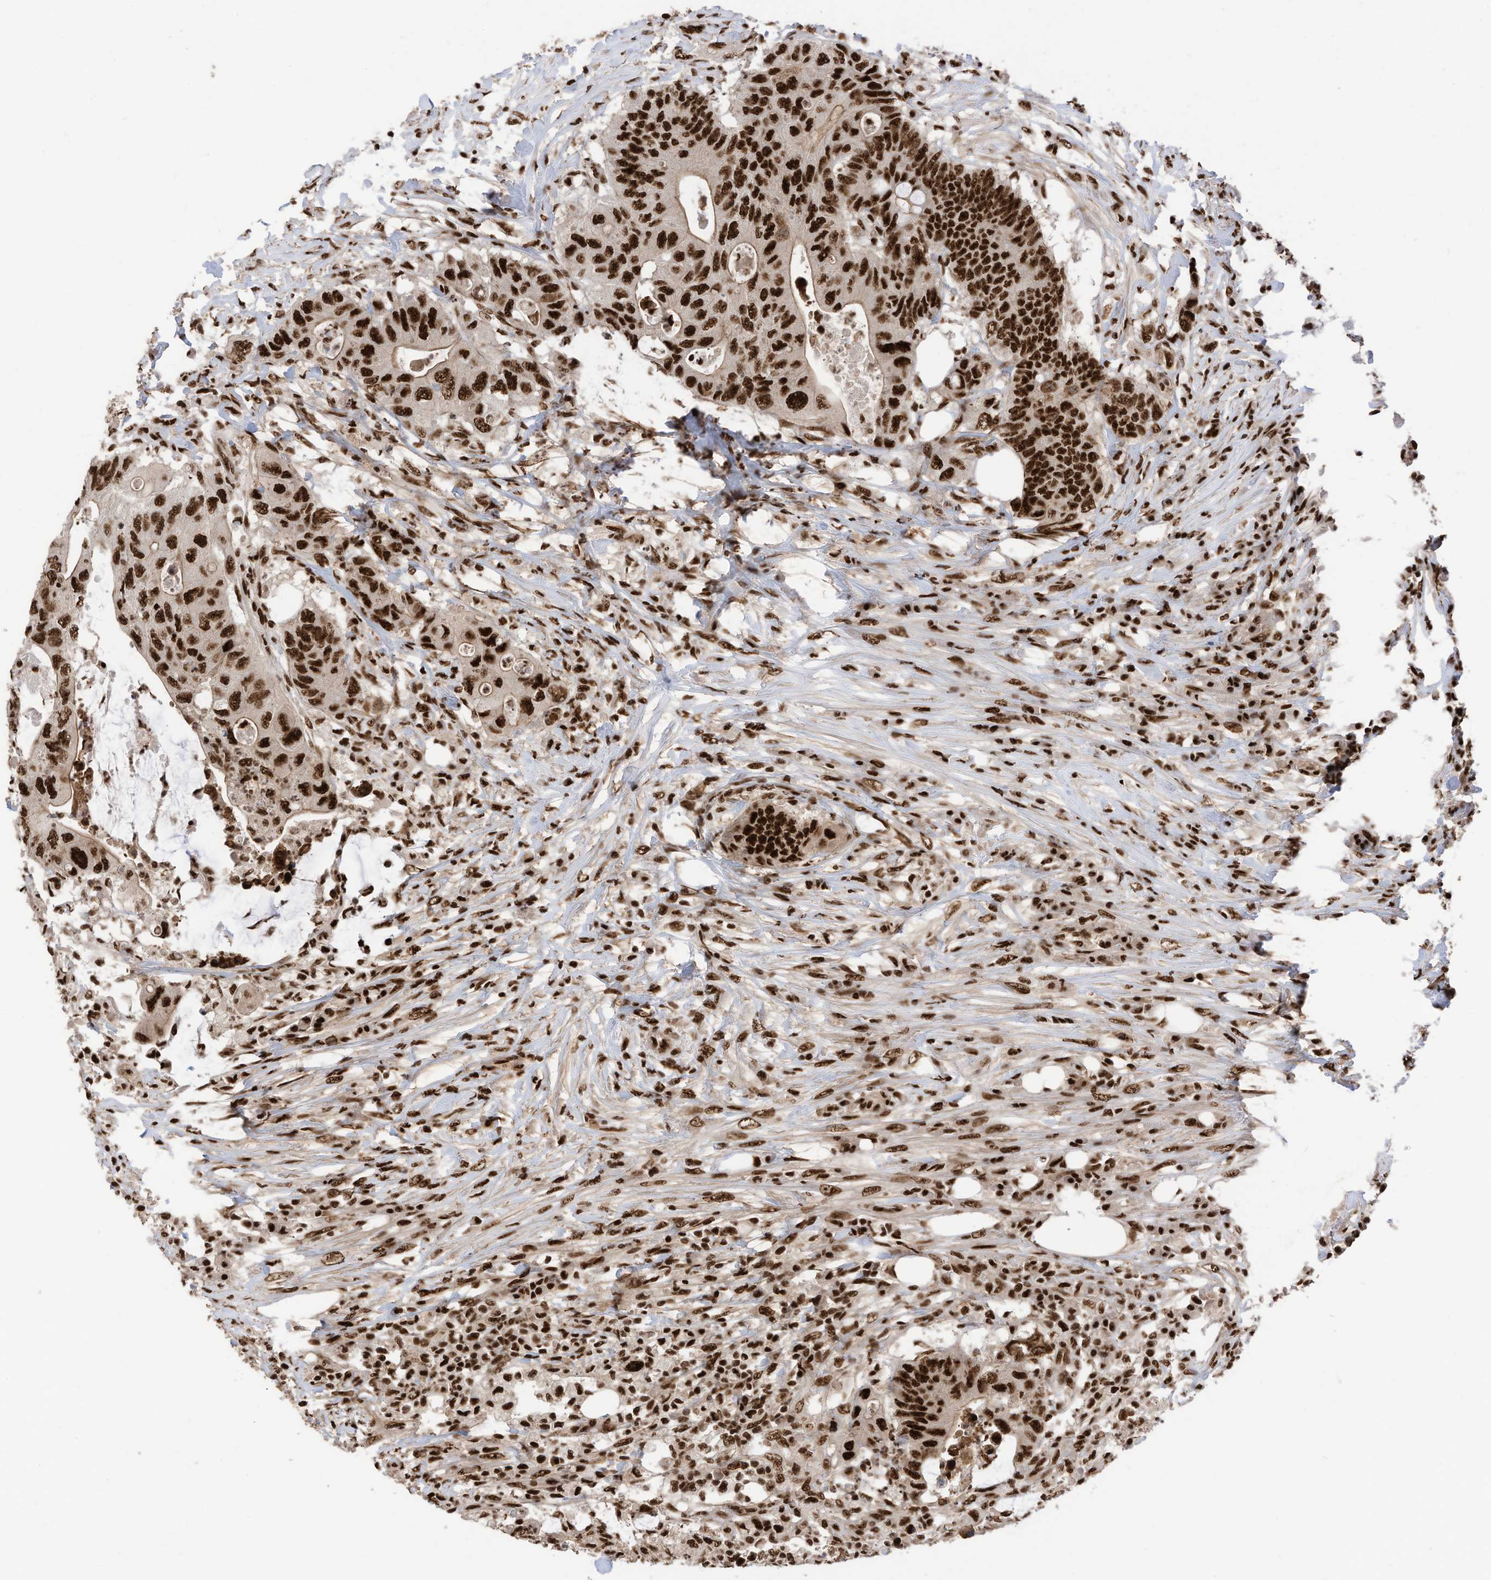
{"staining": {"intensity": "strong", "quantity": ">75%", "location": "nuclear"}, "tissue": "colorectal cancer", "cell_type": "Tumor cells", "image_type": "cancer", "snomed": [{"axis": "morphology", "description": "Adenocarcinoma, NOS"}, {"axis": "topography", "description": "Colon"}], "caption": "High-magnification brightfield microscopy of adenocarcinoma (colorectal) stained with DAB (3,3'-diaminobenzidine) (brown) and counterstained with hematoxylin (blue). tumor cells exhibit strong nuclear staining is appreciated in approximately>75% of cells. The protein of interest is stained brown, and the nuclei are stained in blue (DAB IHC with brightfield microscopy, high magnification).", "gene": "SF3A3", "patient": {"sex": "male", "age": 71}}